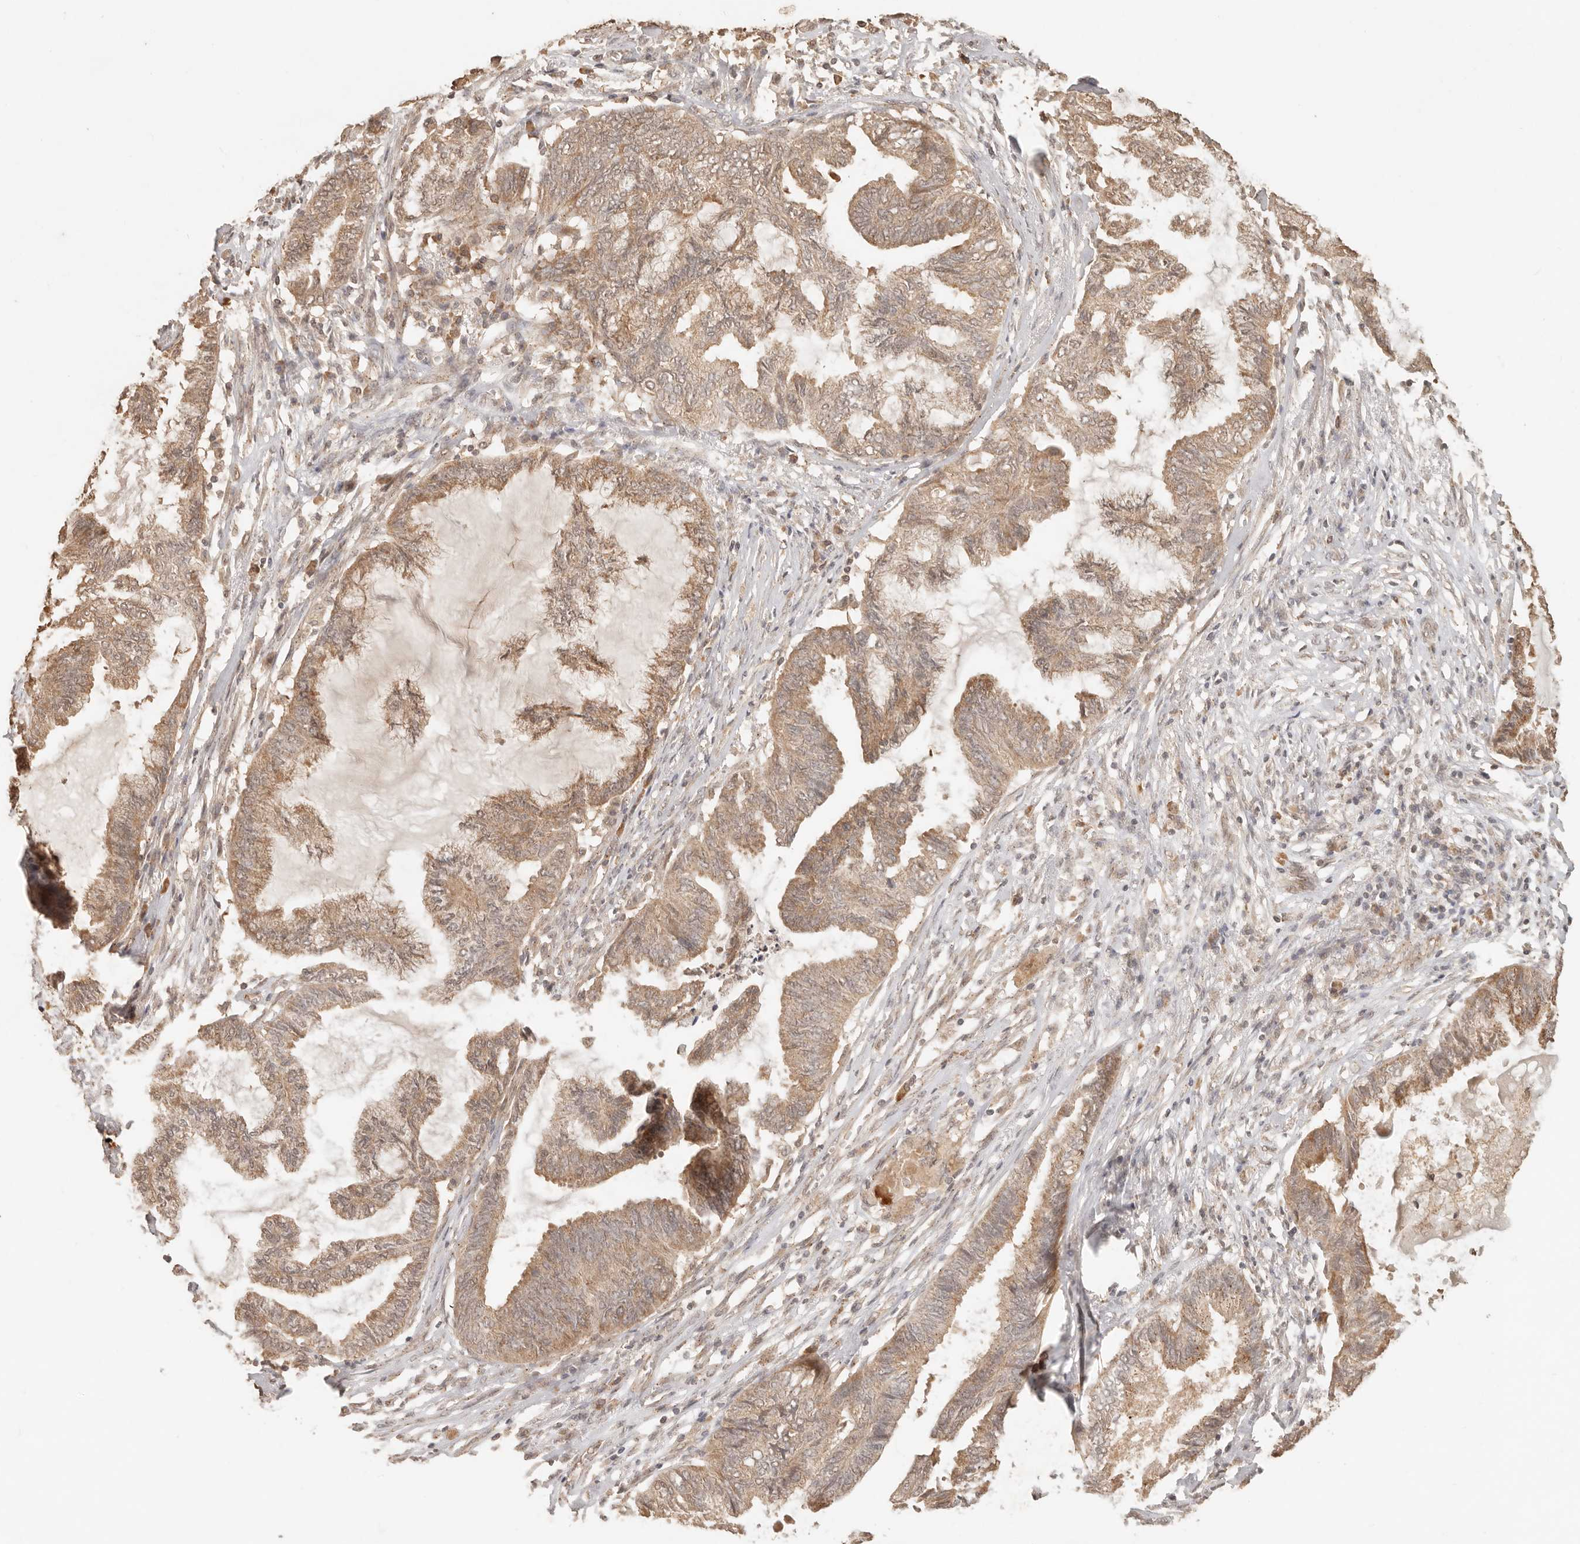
{"staining": {"intensity": "weak", "quantity": ">75%", "location": "cytoplasmic/membranous"}, "tissue": "endometrial cancer", "cell_type": "Tumor cells", "image_type": "cancer", "snomed": [{"axis": "morphology", "description": "Adenocarcinoma, NOS"}, {"axis": "topography", "description": "Endometrium"}], "caption": "Endometrial cancer was stained to show a protein in brown. There is low levels of weak cytoplasmic/membranous positivity in about >75% of tumor cells.", "gene": "LMO4", "patient": {"sex": "female", "age": 86}}